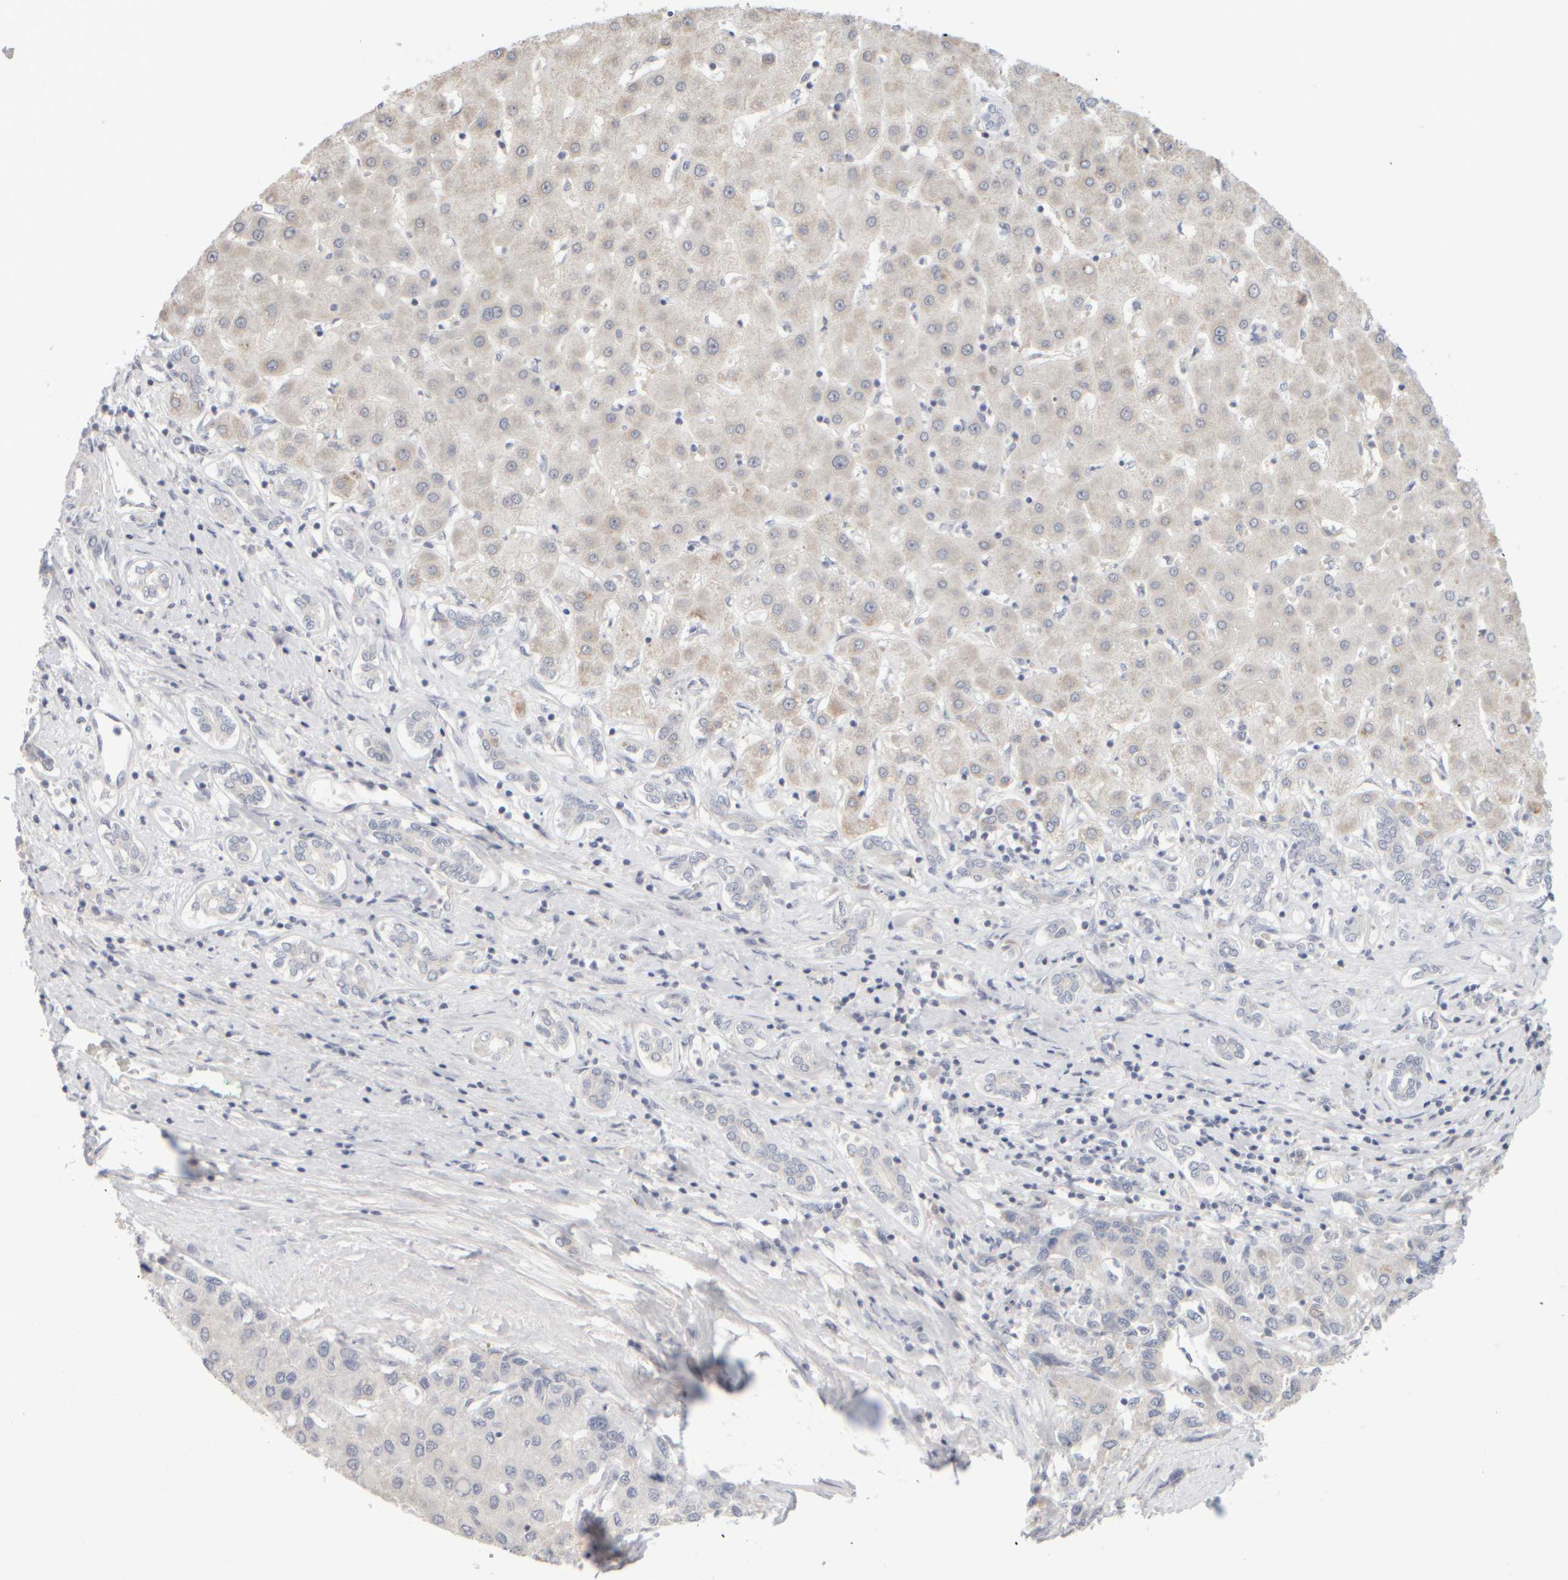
{"staining": {"intensity": "weak", "quantity": "<25%", "location": "cytoplasmic/membranous"}, "tissue": "liver cancer", "cell_type": "Tumor cells", "image_type": "cancer", "snomed": [{"axis": "morphology", "description": "Carcinoma, Hepatocellular, NOS"}, {"axis": "topography", "description": "Liver"}], "caption": "The IHC histopathology image has no significant staining in tumor cells of liver hepatocellular carcinoma tissue.", "gene": "ZNF112", "patient": {"sex": "male", "age": 65}}